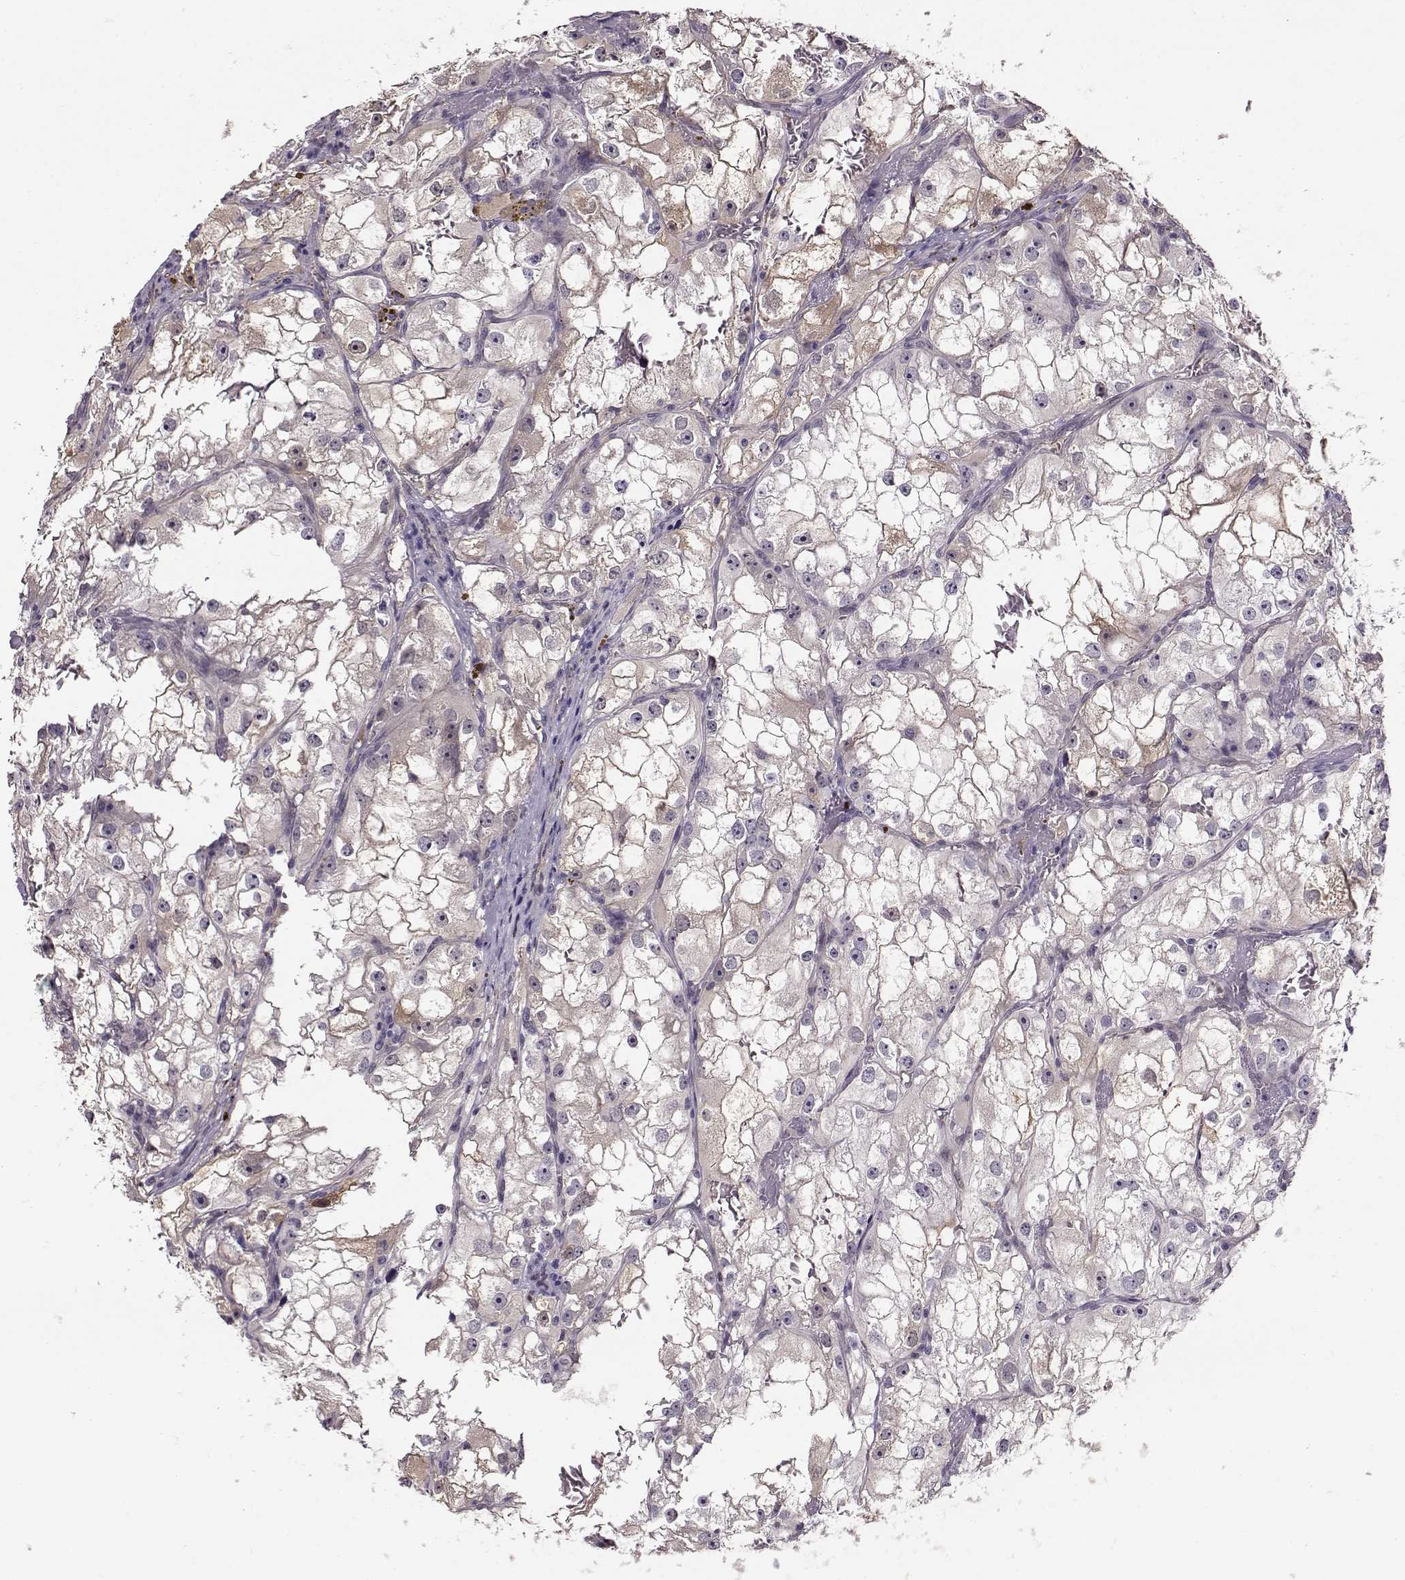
{"staining": {"intensity": "weak", "quantity": "<25%", "location": "cytoplasmic/membranous"}, "tissue": "renal cancer", "cell_type": "Tumor cells", "image_type": "cancer", "snomed": [{"axis": "morphology", "description": "Adenocarcinoma, NOS"}, {"axis": "topography", "description": "Kidney"}], "caption": "Immunohistochemical staining of renal cancer demonstrates no significant positivity in tumor cells. (DAB immunohistochemistry, high magnification).", "gene": "CCR8", "patient": {"sex": "male", "age": 59}}